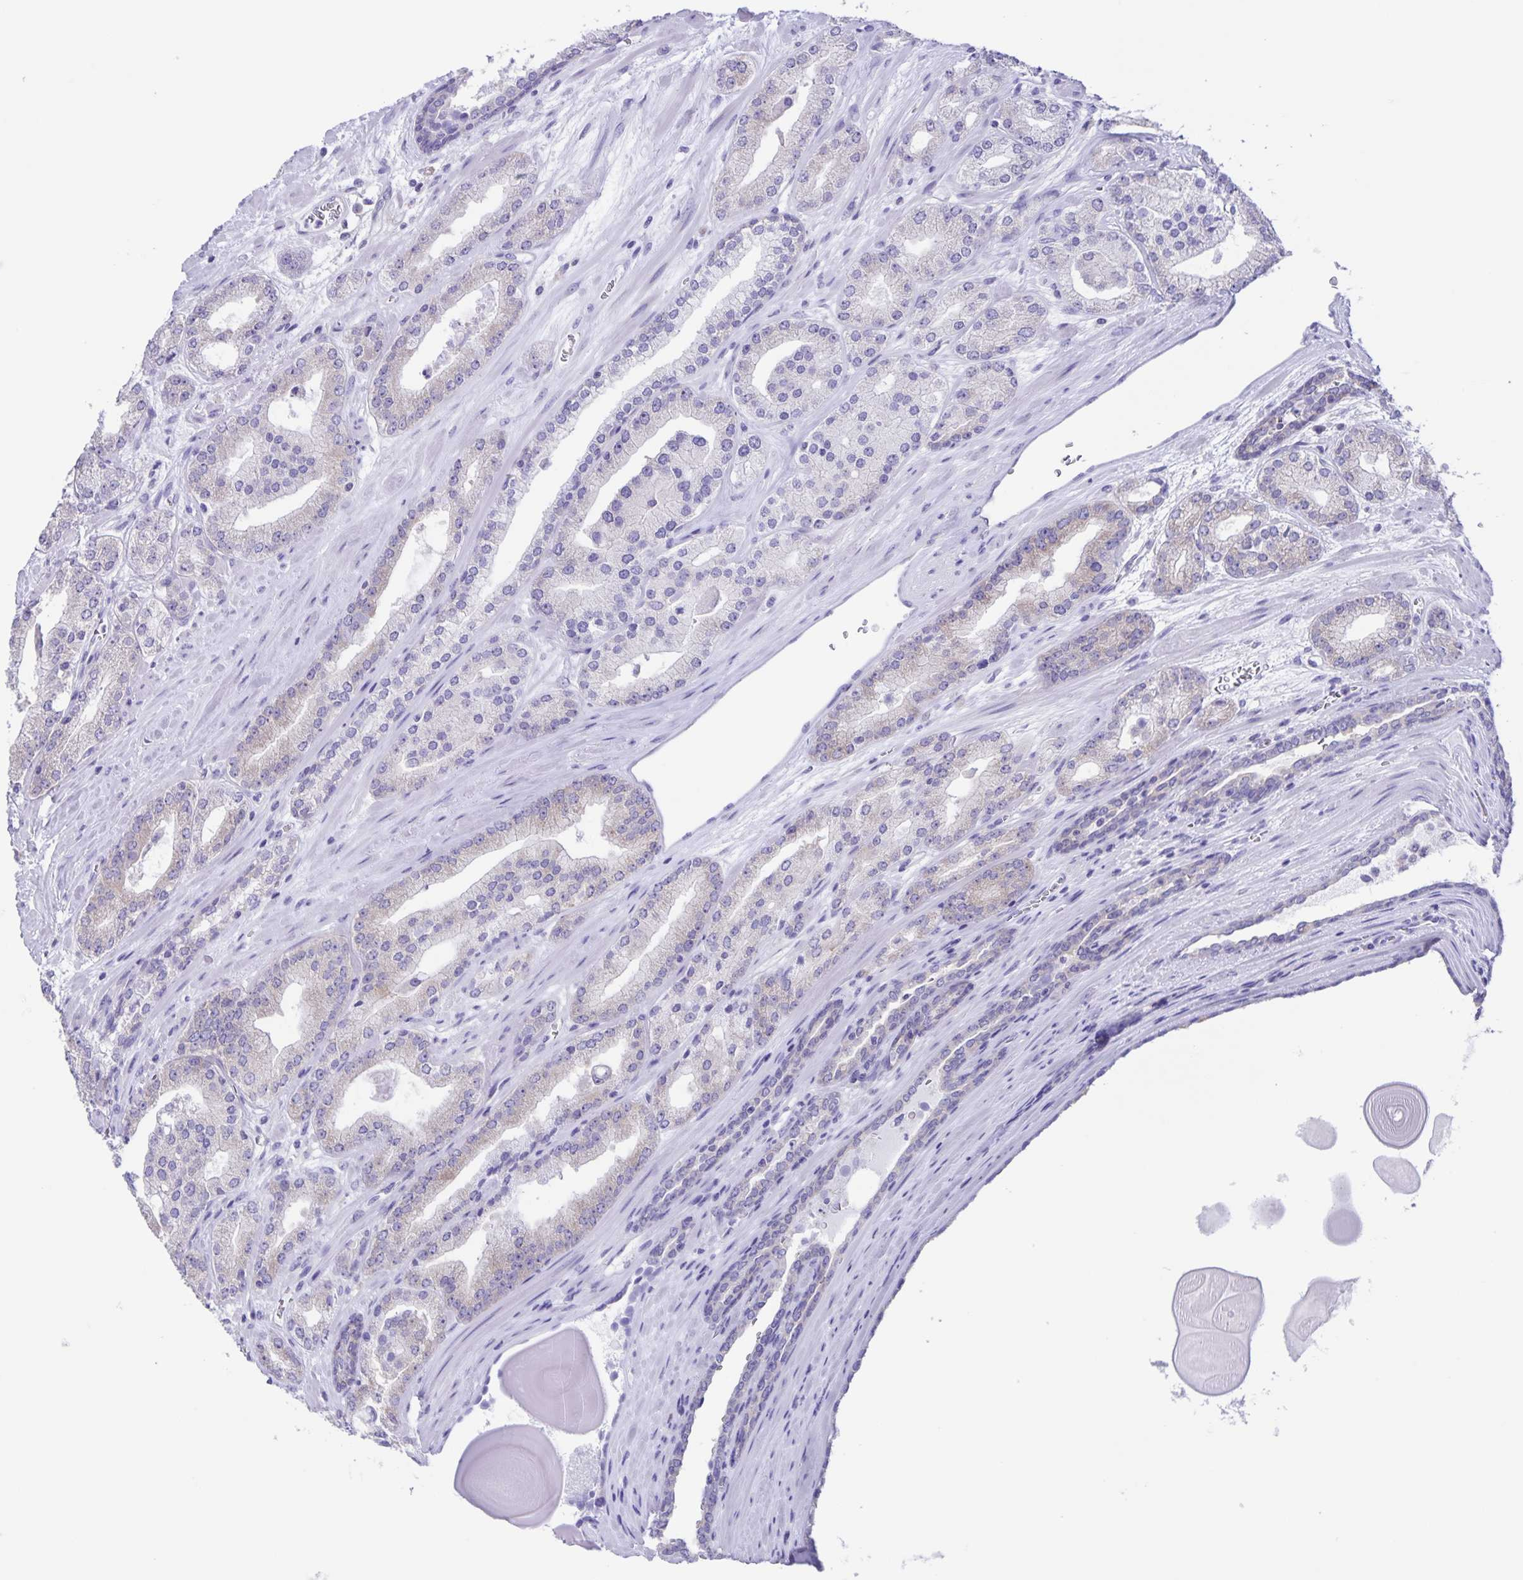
{"staining": {"intensity": "negative", "quantity": "none", "location": "none"}, "tissue": "prostate cancer", "cell_type": "Tumor cells", "image_type": "cancer", "snomed": [{"axis": "morphology", "description": "Adenocarcinoma, High grade"}, {"axis": "topography", "description": "Prostate"}], "caption": "Immunohistochemistry (IHC) of human prostate cancer (adenocarcinoma (high-grade)) shows no positivity in tumor cells.", "gene": "CAPSL", "patient": {"sex": "male", "age": 64}}